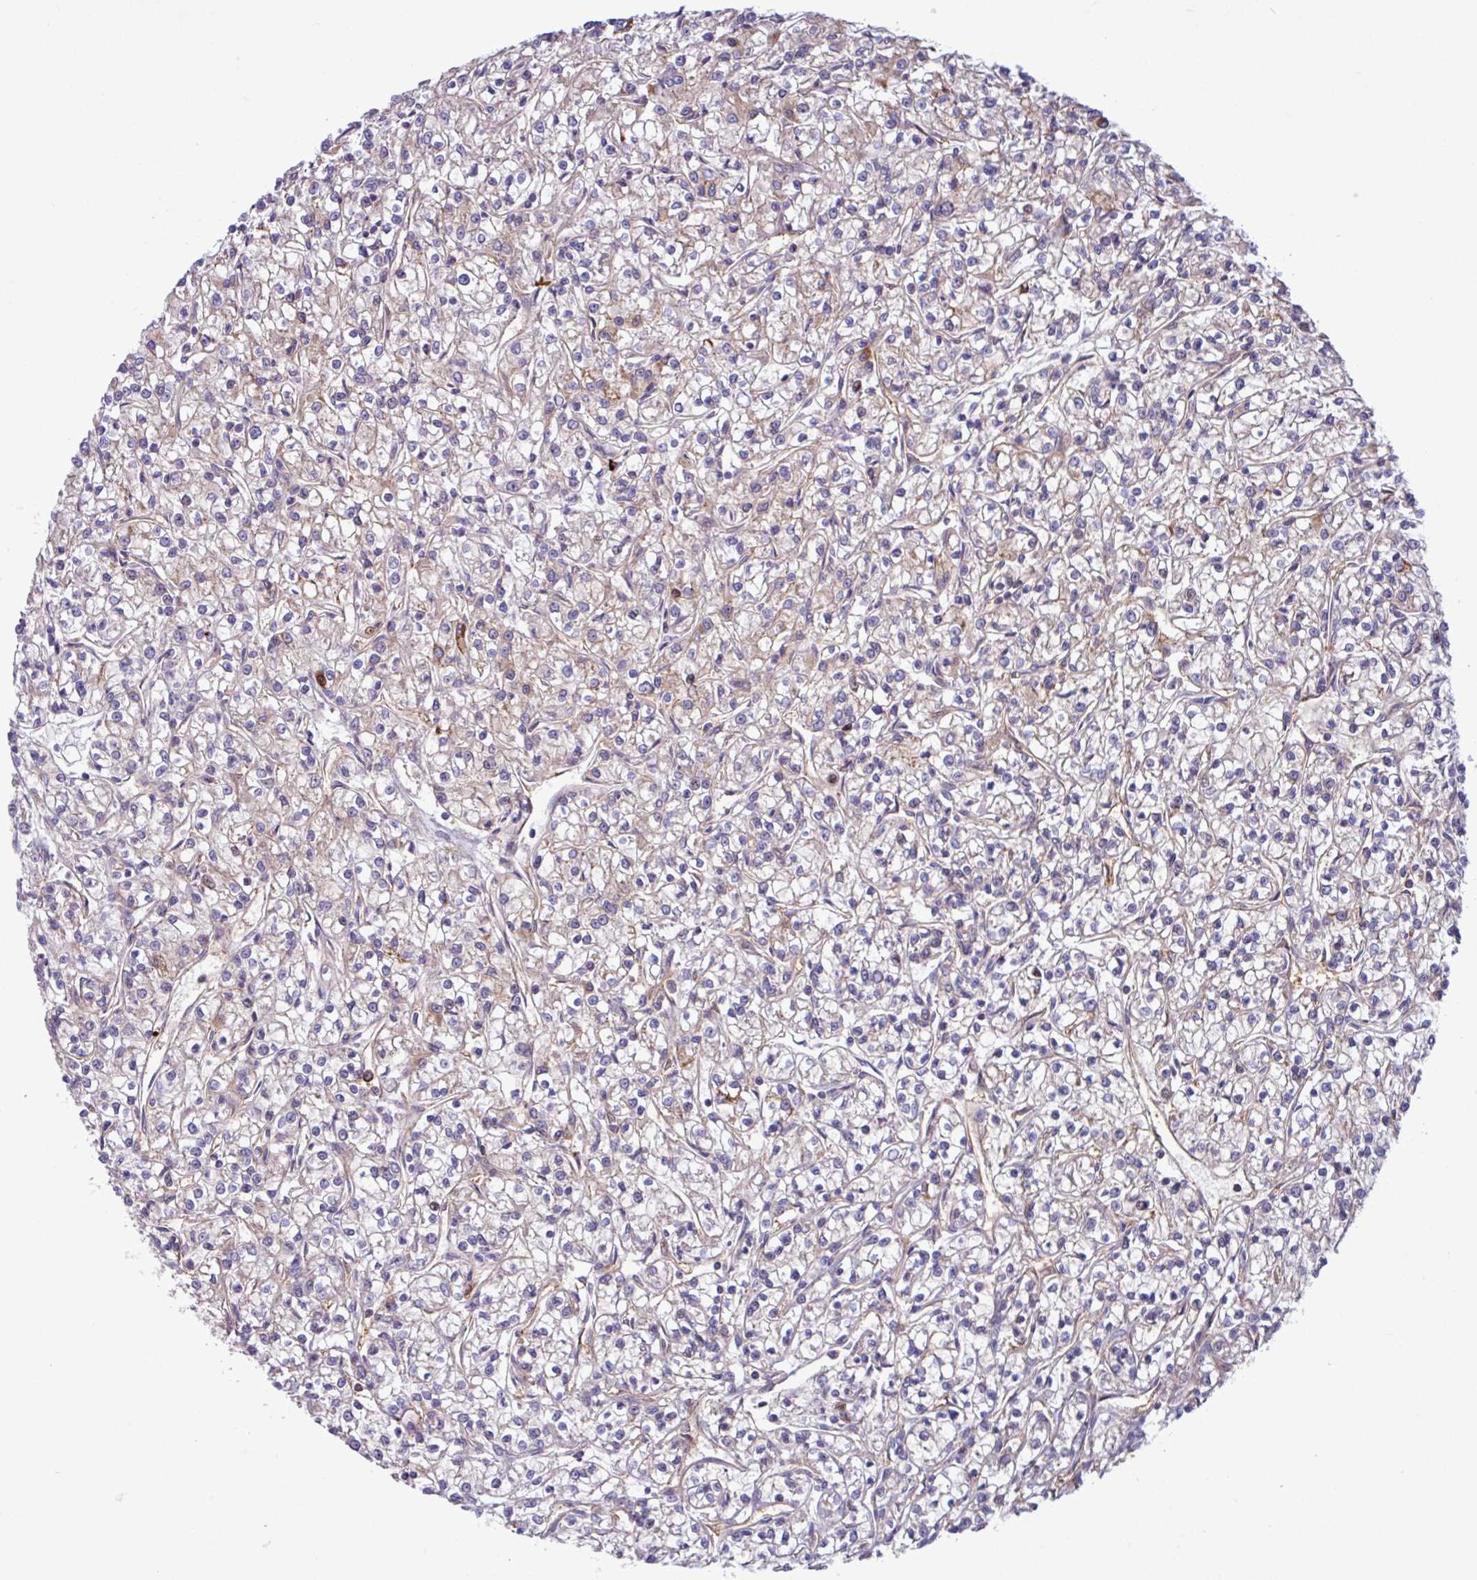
{"staining": {"intensity": "weak", "quantity": "<25%", "location": "cytoplasmic/membranous"}, "tissue": "renal cancer", "cell_type": "Tumor cells", "image_type": "cancer", "snomed": [{"axis": "morphology", "description": "Adenocarcinoma, NOS"}, {"axis": "topography", "description": "Kidney"}], "caption": "The photomicrograph reveals no significant expression in tumor cells of renal cancer (adenocarcinoma).", "gene": "B4GALNT4", "patient": {"sex": "female", "age": 59}}